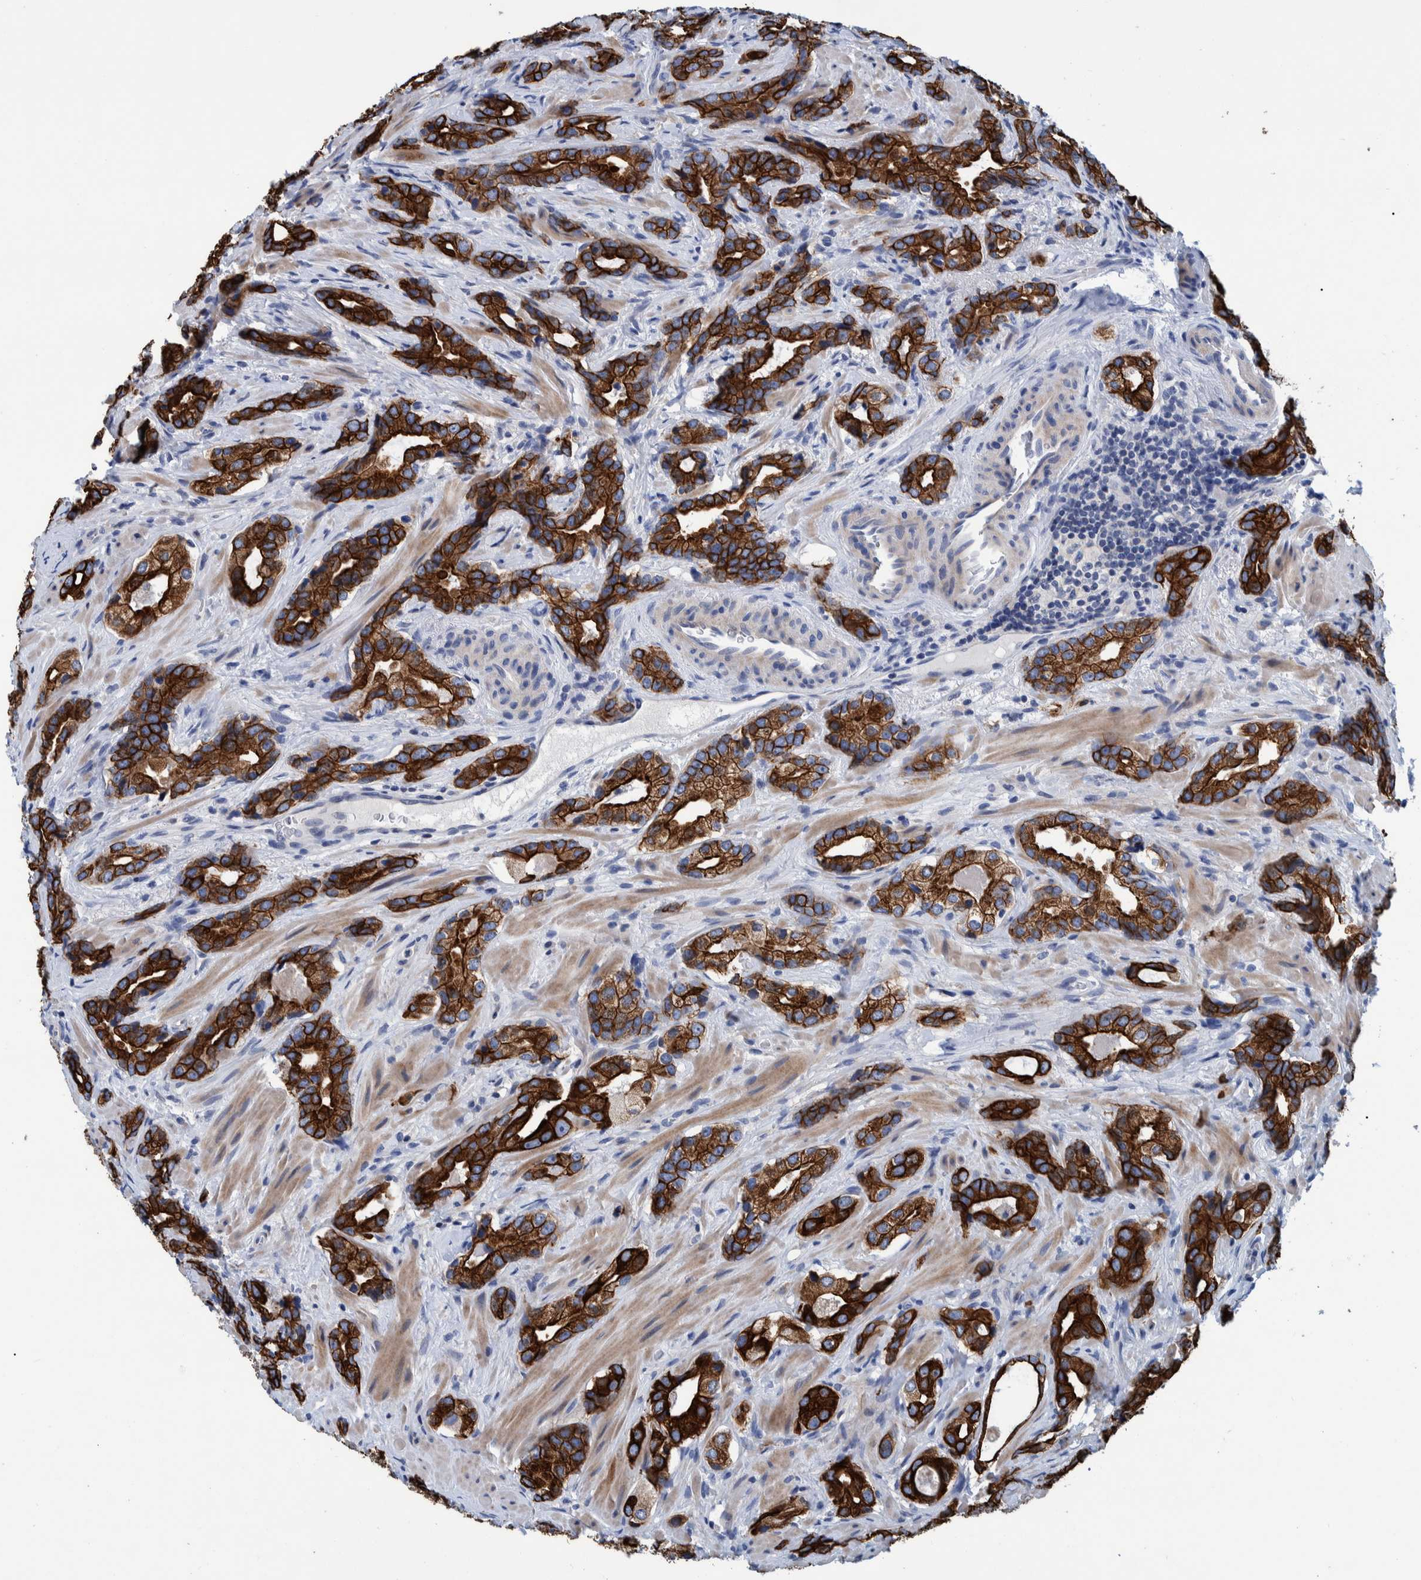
{"staining": {"intensity": "strong", "quantity": ">75%", "location": "cytoplasmic/membranous"}, "tissue": "prostate cancer", "cell_type": "Tumor cells", "image_type": "cancer", "snomed": [{"axis": "morphology", "description": "Adenocarcinoma, High grade"}, {"axis": "topography", "description": "Prostate"}], "caption": "Immunohistochemical staining of human prostate cancer (high-grade adenocarcinoma) demonstrates high levels of strong cytoplasmic/membranous positivity in about >75% of tumor cells. The protein is shown in brown color, while the nuclei are stained blue.", "gene": "MKS1", "patient": {"sex": "male", "age": 63}}